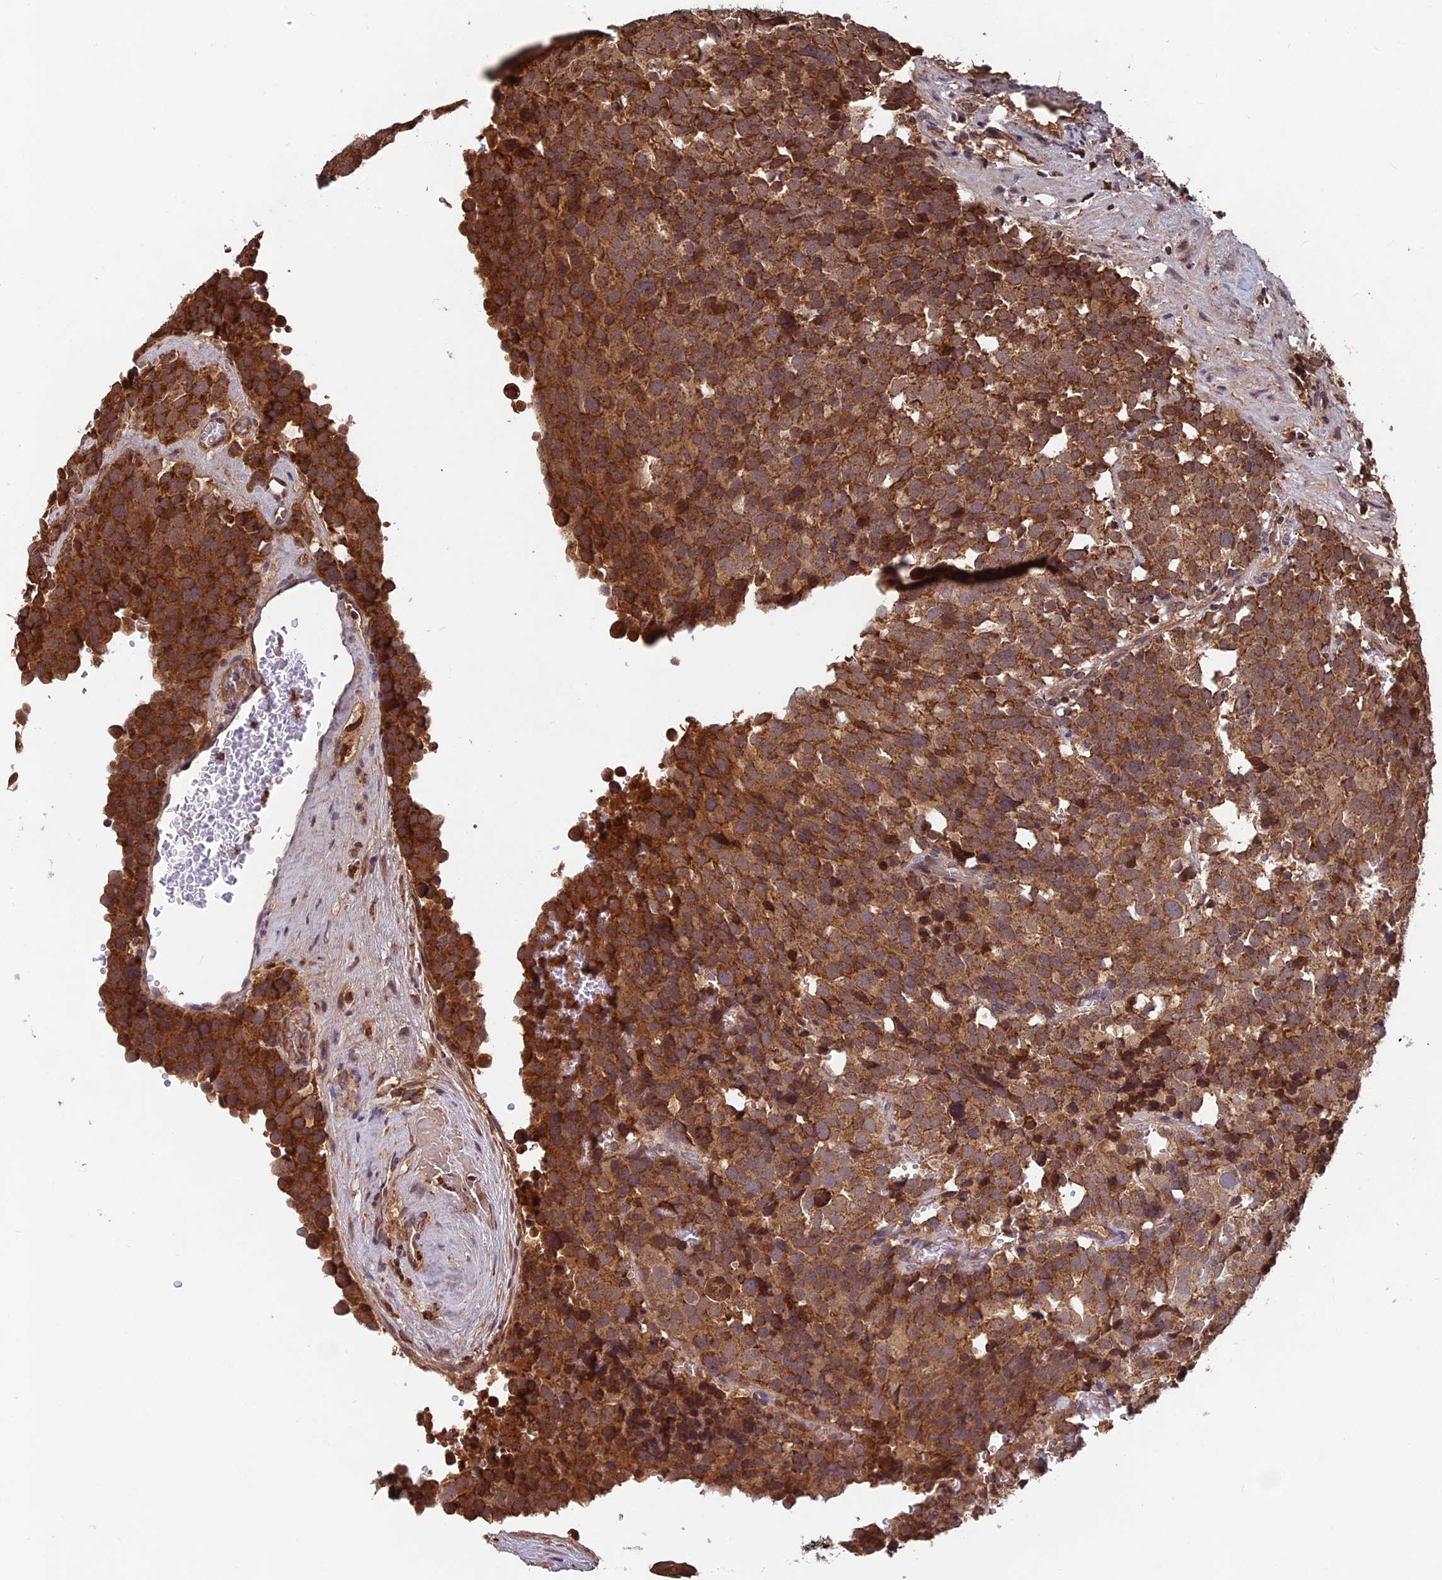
{"staining": {"intensity": "strong", "quantity": ">75%", "location": "cytoplasmic/membranous"}, "tissue": "testis cancer", "cell_type": "Tumor cells", "image_type": "cancer", "snomed": [{"axis": "morphology", "description": "Seminoma, NOS"}, {"axis": "topography", "description": "Testis"}], "caption": "Strong cytoplasmic/membranous staining is appreciated in approximately >75% of tumor cells in seminoma (testis). (Stains: DAB (3,3'-diaminobenzidine) in brown, nuclei in blue, Microscopy: brightfield microscopy at high magnification).", "gene": "CCDC15", "patient": {"sex": "male", "age": 71}}